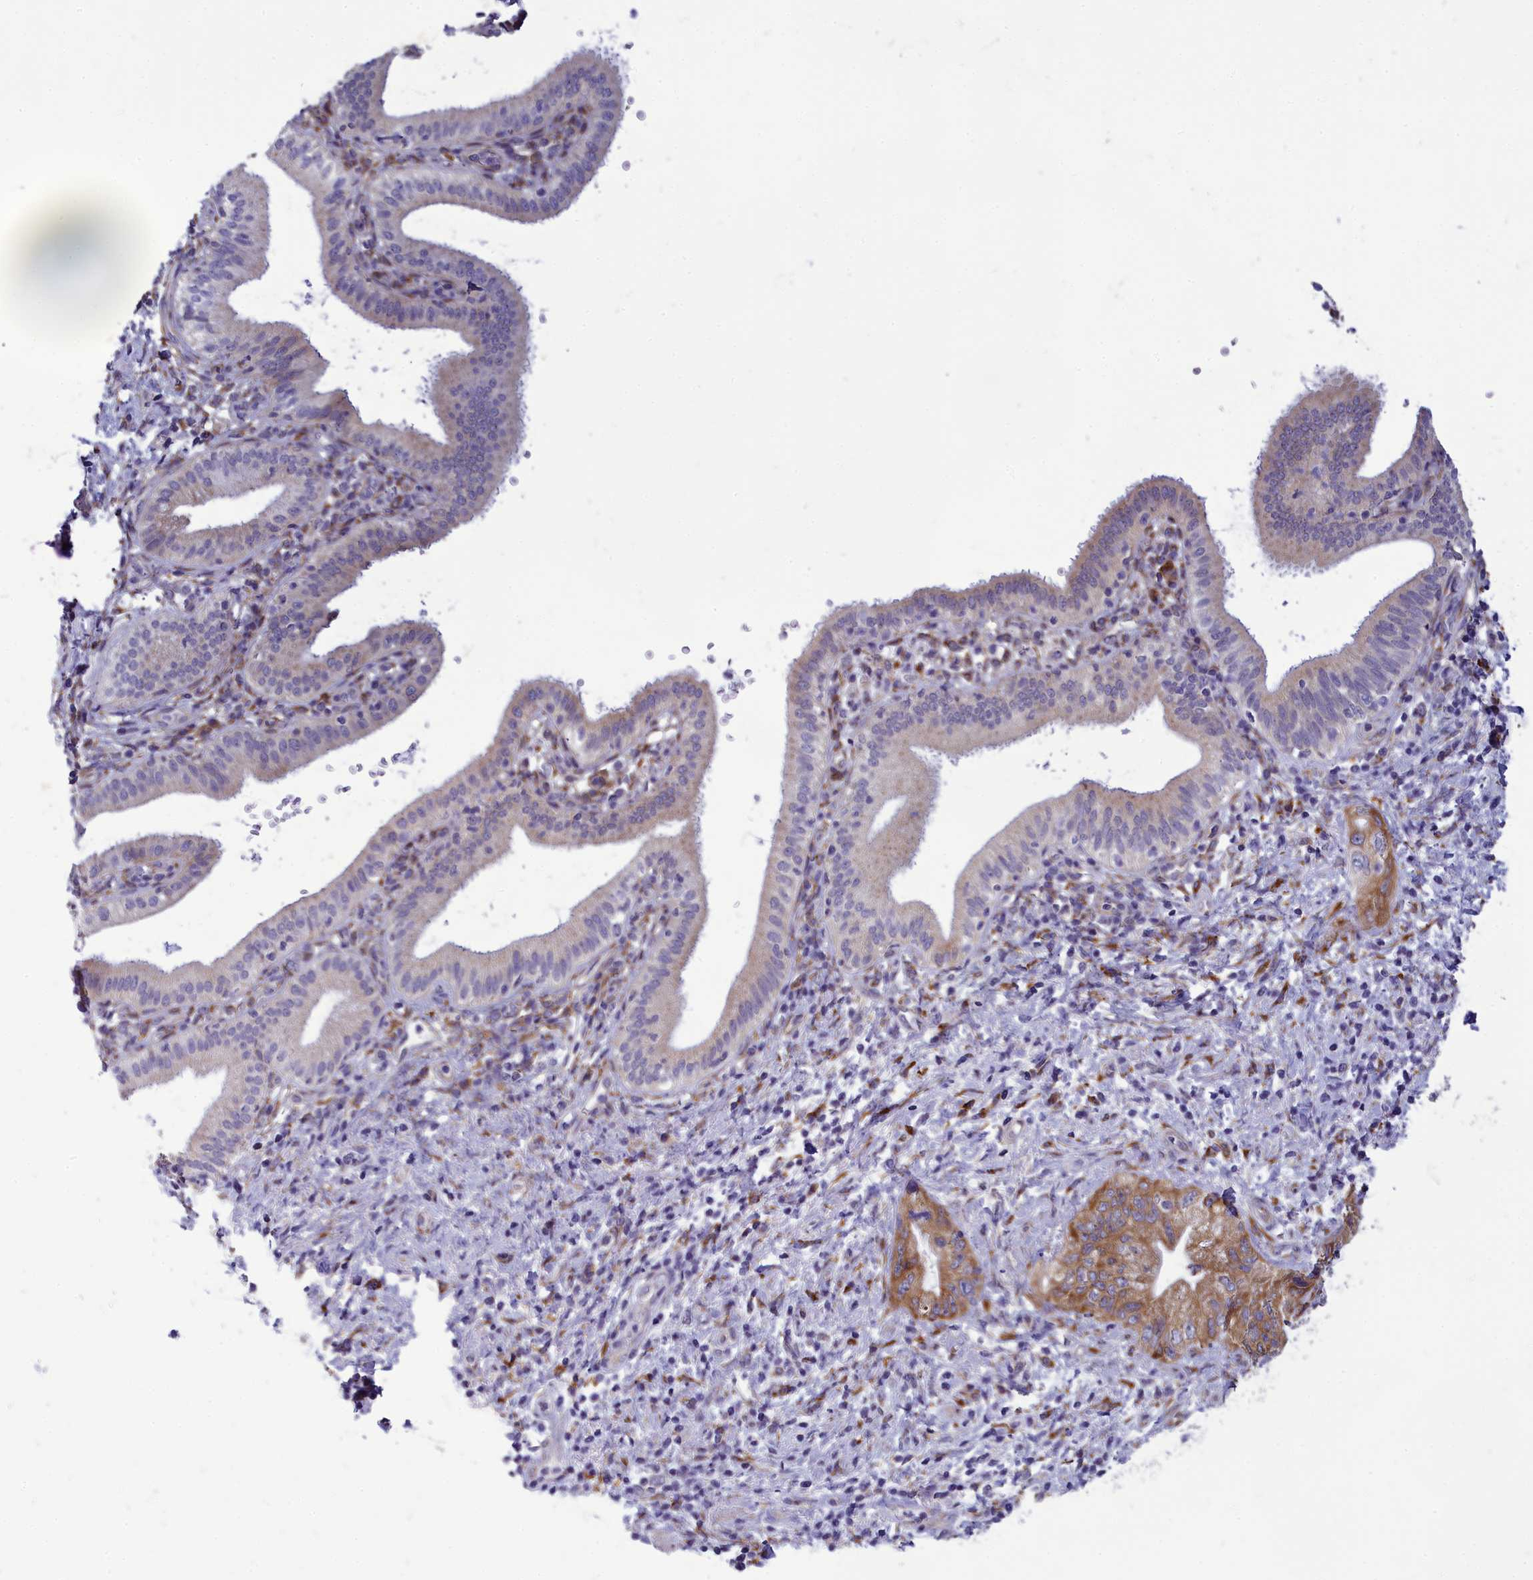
{"staining": {"intensity": "moderate", "quantity": "25%-75%", "location": "cytoplasmic/membranous"}, "tissue": "pancreatic cancer", "cell_type": "Tumor cells", "image_type": "cancer", "snomed": [{"axis": "morphology", "description": "Adenocarcinoma, NOS"}, {"axis": "topography", "description": "Pancreas"}], "caption": "A photomicrograph of pancreatic adenocarcinoma stained for a protein exhibits moderate cytoplasmic/membranous brown staining in tumor cells. (IHC, brightfield microscopy, high magnification).", "gene": "CENATAC", "patient": {"sex": "female", "age": 73}}